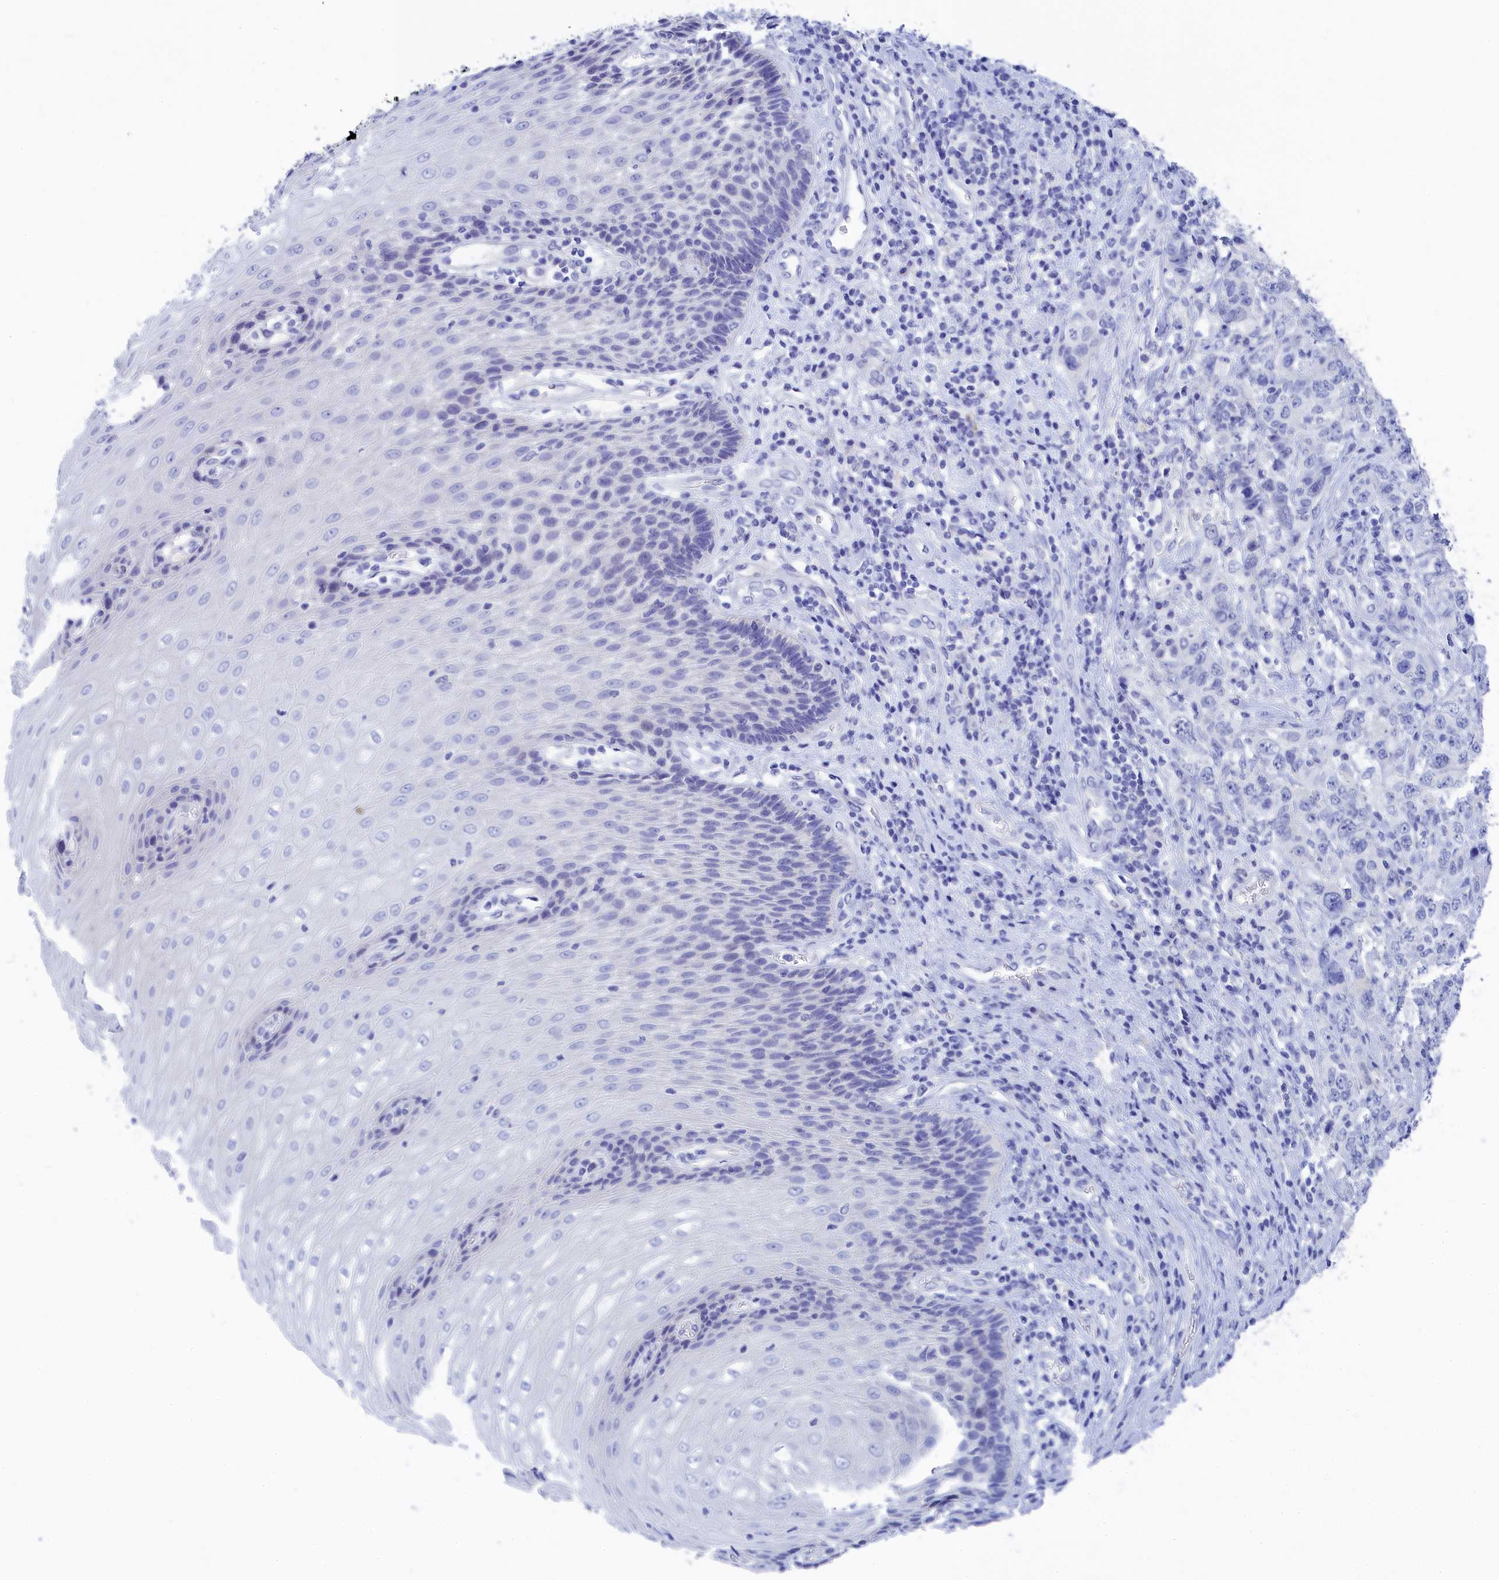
{"staining": {"intensity": "negative", "quantity": "none", "location": "none"}, "tissue": "stomach cancer", "cell_type": "Tumor cells", "image_type": "cancer", "snomed": [{"axis": "morphology", "description": "Adenocarcinoma, NOS"}, {"axis": "topography", "description": "Stomach"}], "caption": "This is an immunohistochemistry (IHC) histopathology image of stomach adenocarcinoma. There is no staining in tumor cells.", "gene": "TRIM10", "patient": {"sex": "male", "age": 48}}